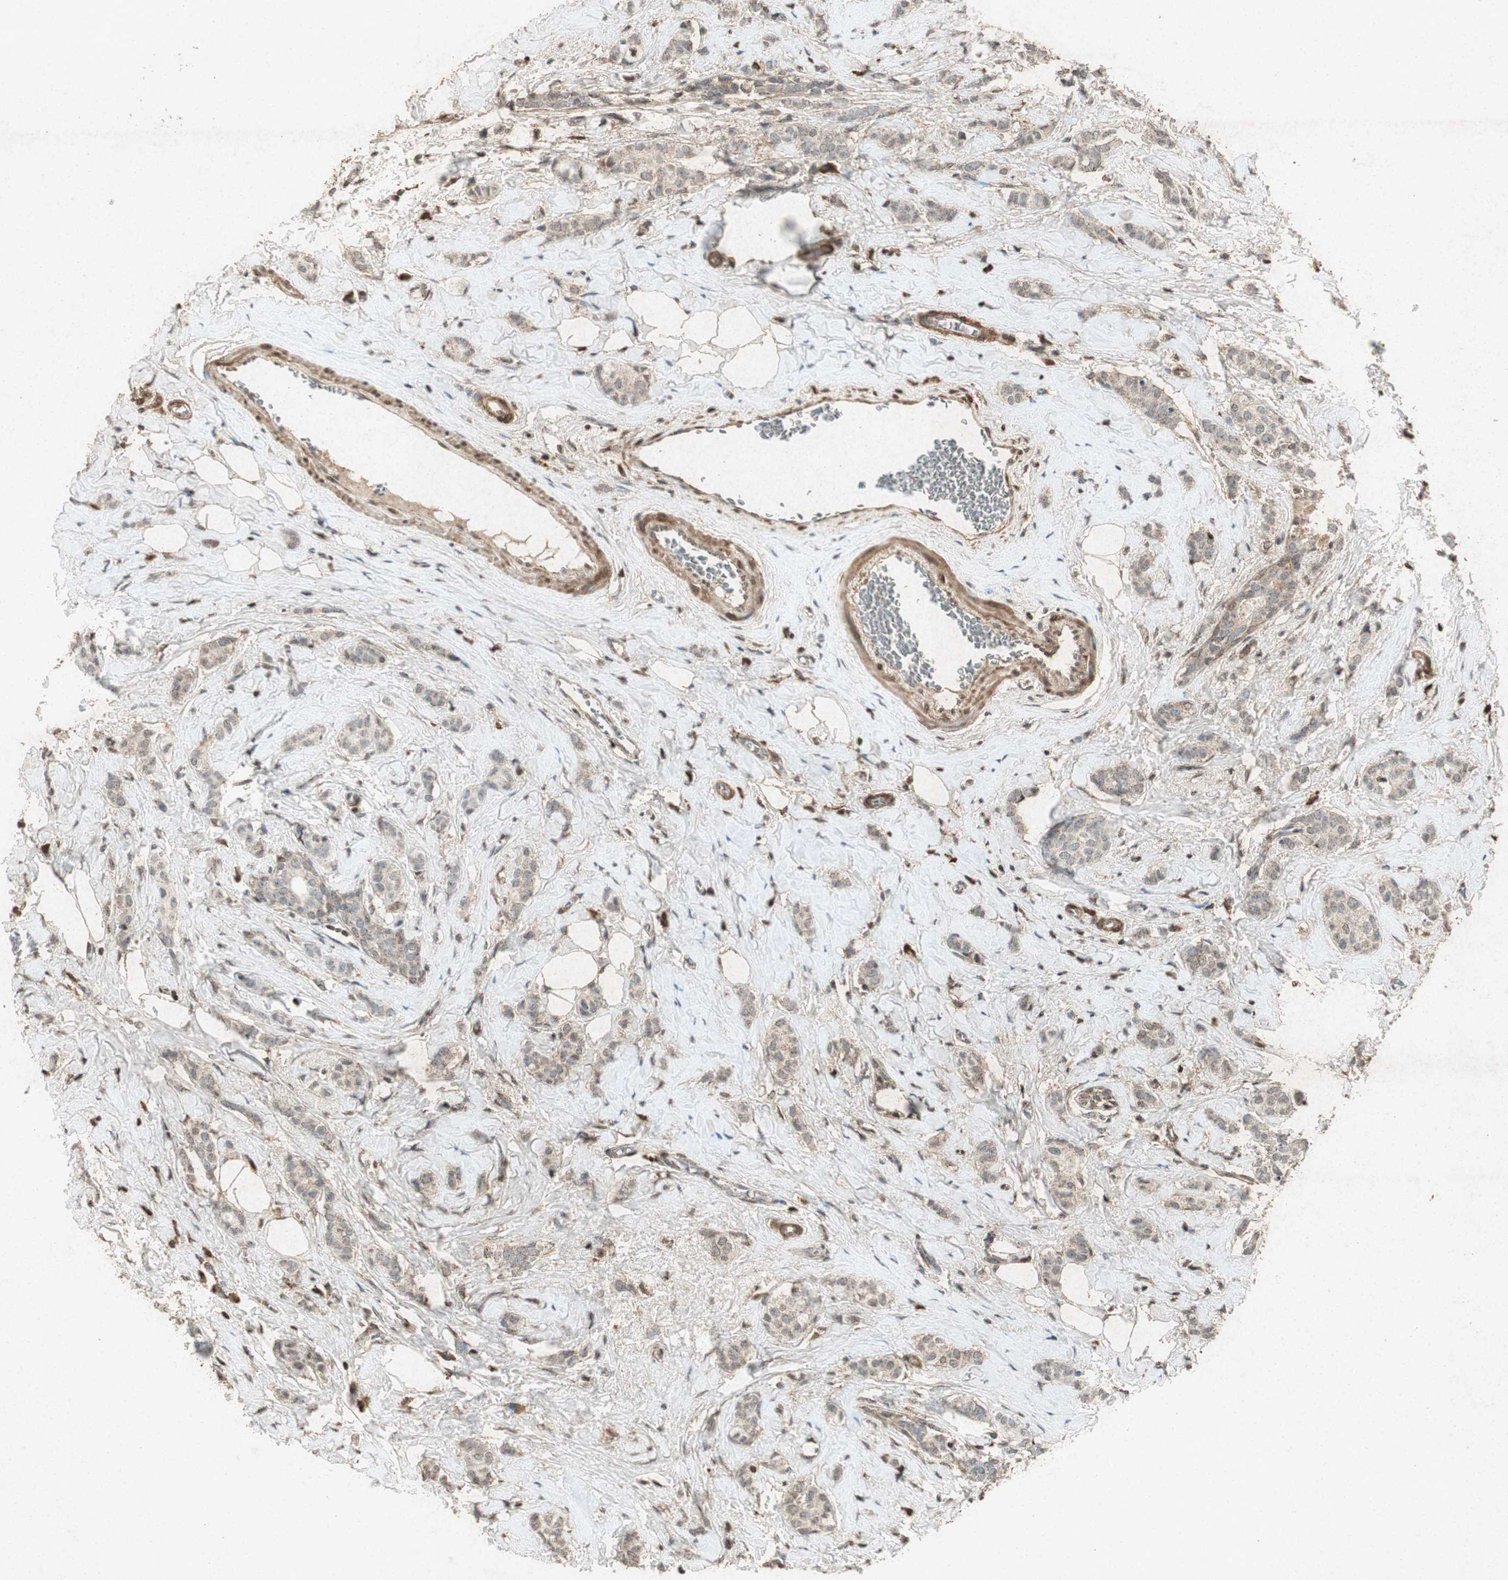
{"staining": {"intensity": "weak", "quantity": ">75%", "location": "cytoplasmic/membranous"}, "tissue": "breast cancer", "cell_type": "Tumor cells", "image_type": "cancer", "snomed": [{"axis": "morphology", "description": "Lobular carcinoma"}, {"axis": "topography", "description": "Breast"}], "caption": "Lobular carcinoma (breast) stained with DAB (3,3'-diaminobenzidine) immunohistochemistry (IHC) displays low levels of weak cytoplasmic/membranous expression in approximately >75% of tumor cells.", "gene": "PRKG1", "patient": {"sex": "female", "age": 60}}